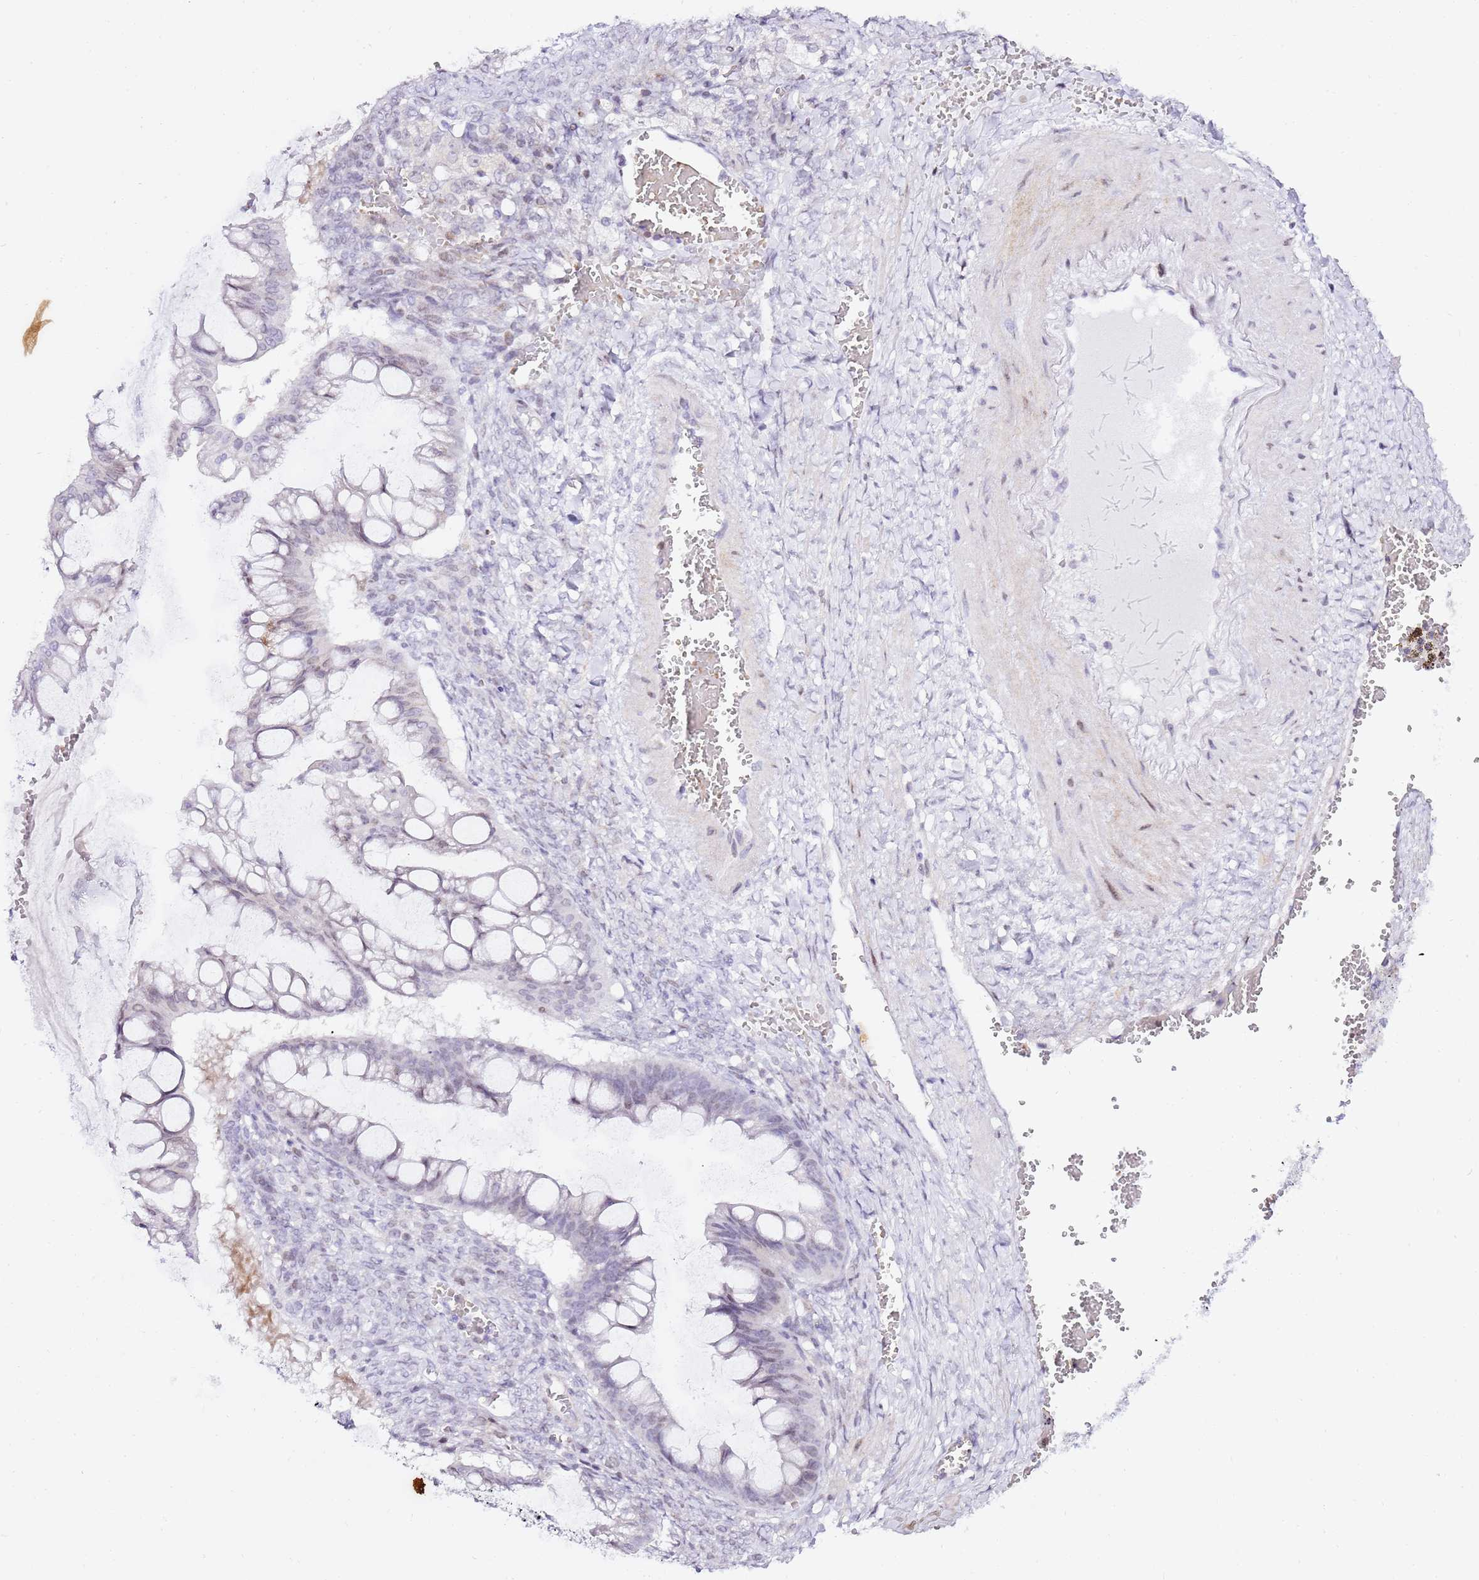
{"staining": {"intensity": "weak", "quantity": "<25%", "location": "nuclear"}, "tissue": "ovarian cancer", "cell_type": "Tumor cells", "image_type": "cancer", "snomed": [{"axis": "morphology", "description": "Cystadenocarcinoma, mucinous, NOS"}, {"axis": "topography", "description": "Ovary"}], "caption": "Ovarian mucinous cystadenocarcinoma stained for a protein using IHC demonstrates no staining tumor cells.", "gene": "GBP2", "patient": {"sex": "female", "age": 73}}